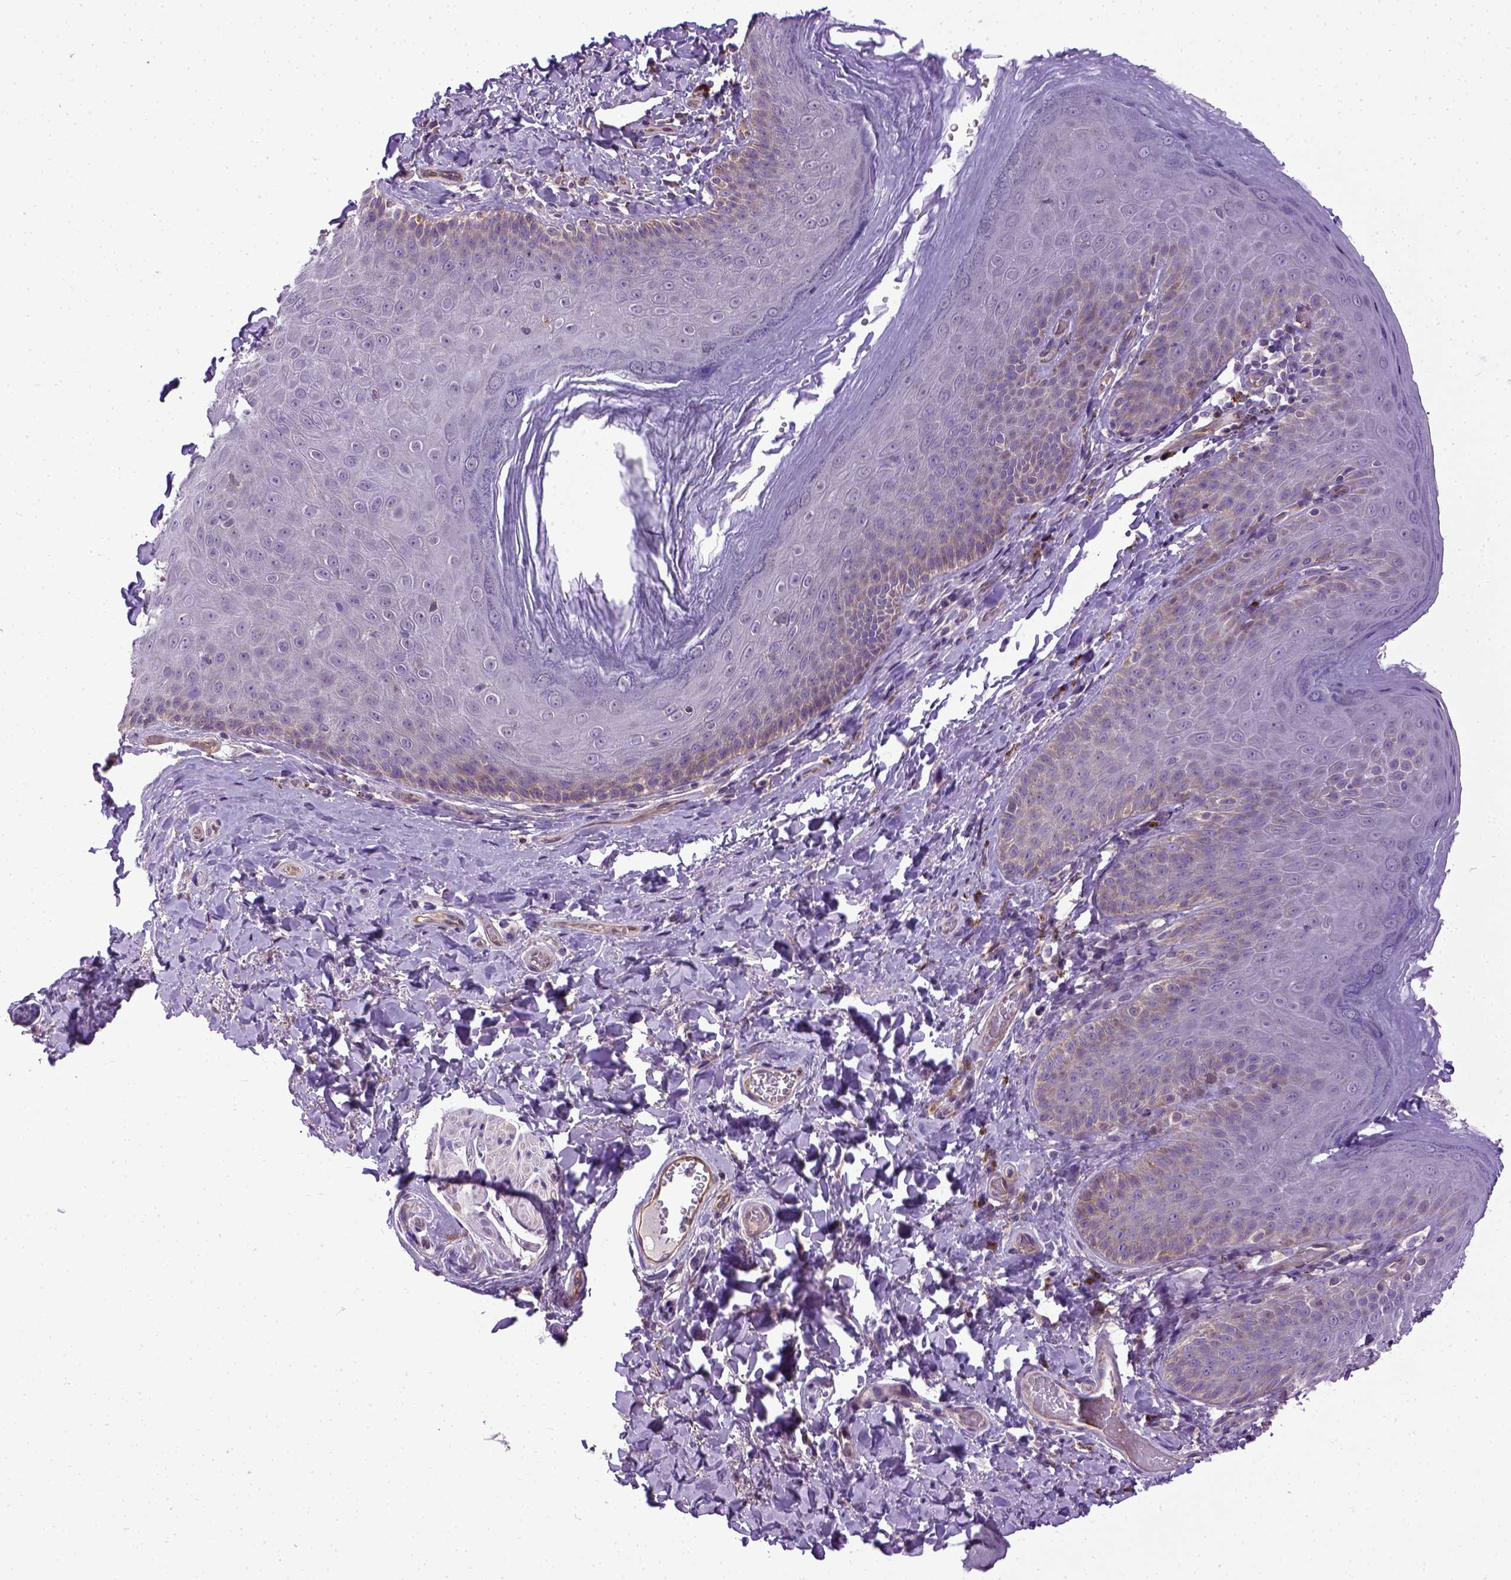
{"staining": {"intensity": "negative", "quantity": "none", "location": "none"}, "tissue": "skin", "cell_type": "Epidermal cells", "image_type": "normal", "snomed": [{"axis": "morphology", "description": "Normal tissue, NOS"}, {"axis": "topography", "description": "Anal"}], "caption": "IHC micrograph of unremarkable human skin stained for a protein (brown), which shows no positivity in epidermal cells.", "gene": "ENG", "patient": {"sex": "male", "age": 53}}